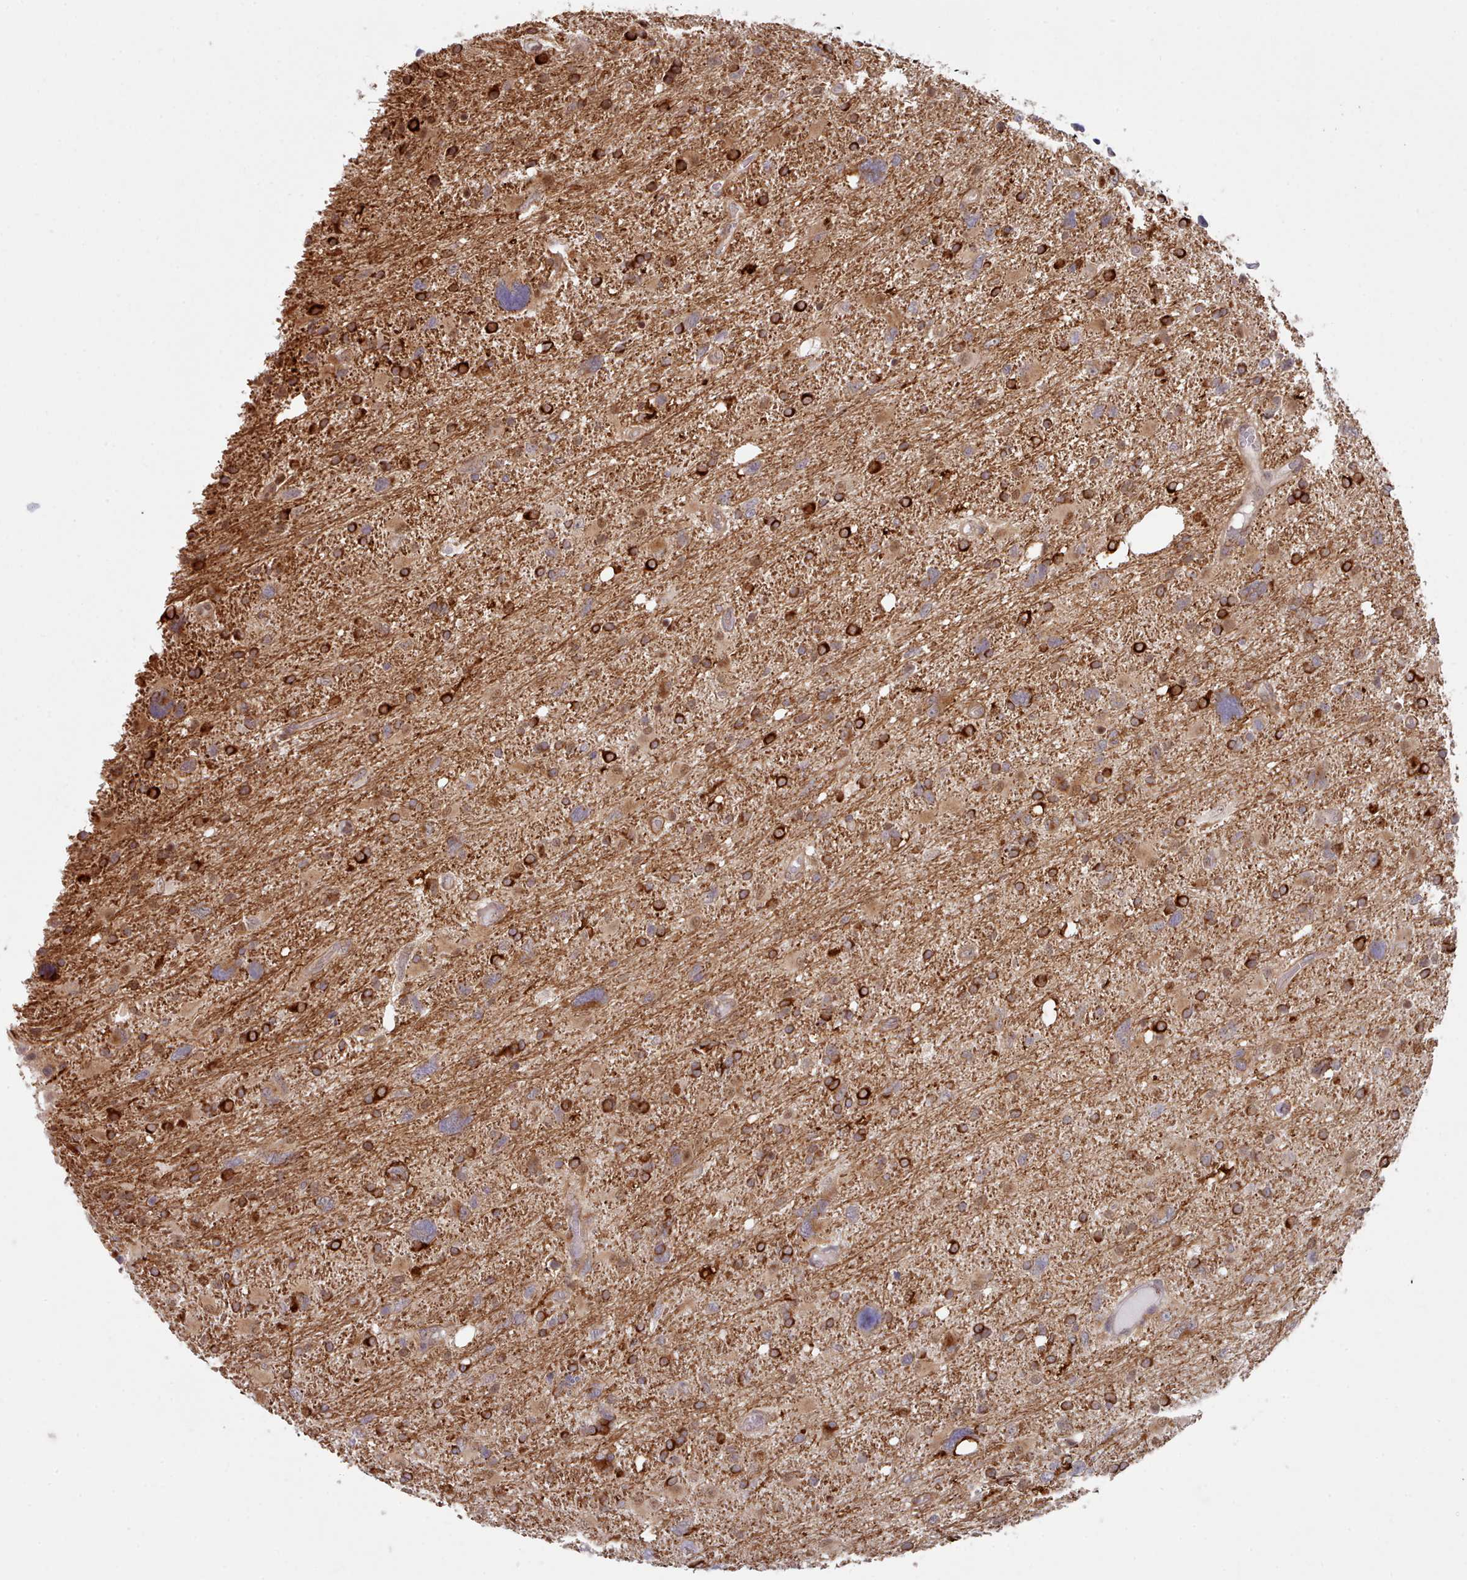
{"staining": {"intensity": "moderate", "quantity": ">75%", "location": "cytoplasmic/membranous"}, "tissue": "glioma", "cell_type": "Tumor cells", "image_type": "cancer", "snomed": [{"axis": "morphology", "description": "Glioma, malignant, High grade"}, {"axis": "topography", "description": "Brain"}], "caption": "Glioma was stained to show a protein in brown. There is medium levels of moderate cytoplasmic/membranous expression in approximately >75% of tumor cells. The protein of interest is stained brown, and the nuclei are stained in blue (DAB IHC with brightfield microscopy, high magnification).", "gene": "CES3", "patient": {"sex": "male", "age": 61}}